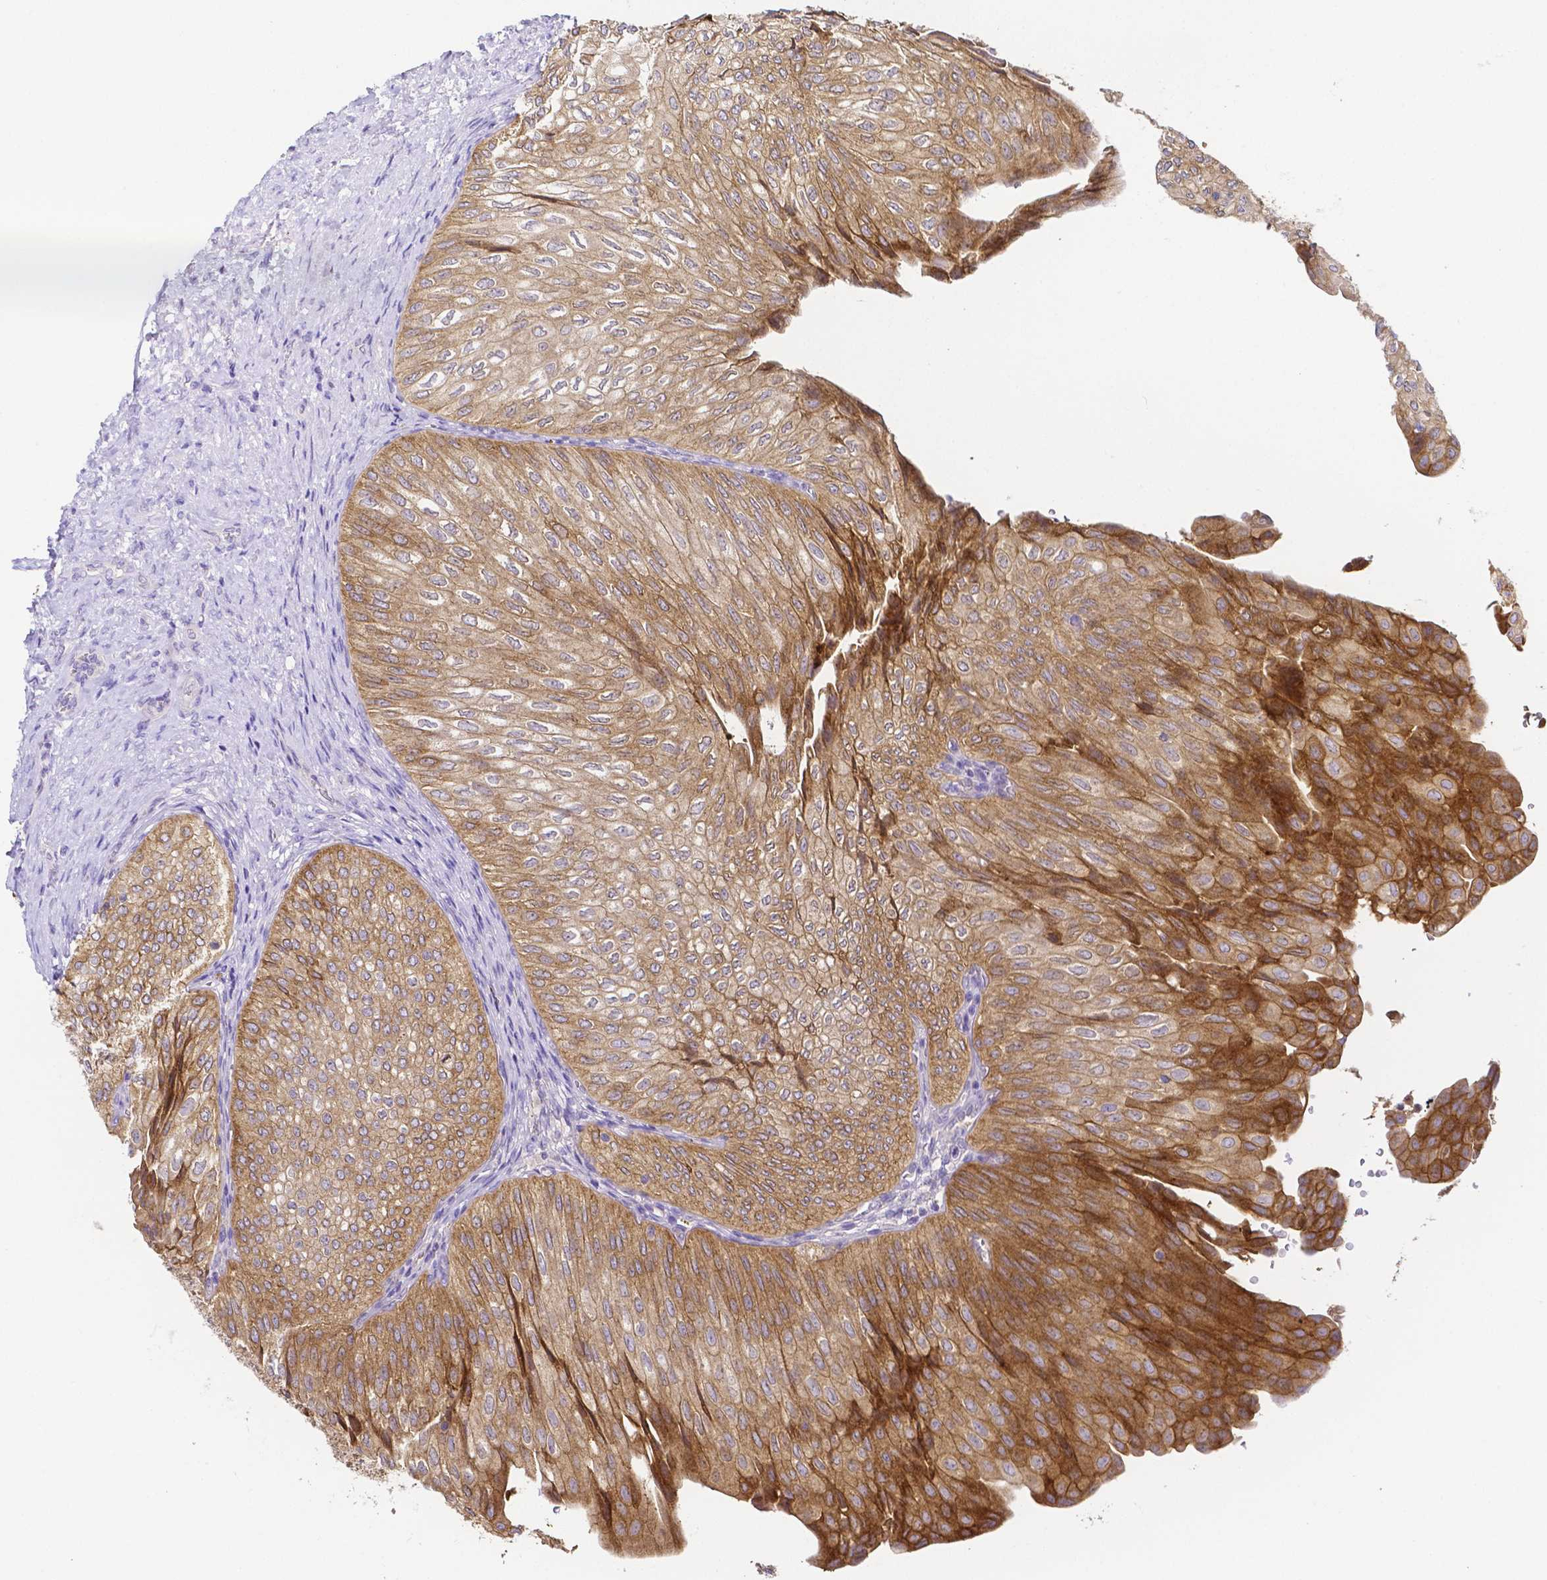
{"staining": {"intensity": "moderate", "quantity": ">75%", "location": "cytoplasmic/membranous"}, "tissue": "urothelial cancer", "cell_type": "Tumor cells", "image_type": "cancer", "snomed": [{"axis": "morphology", "description": "Urothelial carcinoma, NOS"}, {"axis": "topography", "description": "Urinary bladder"}], "caption": "A medium amount of moderate cytoplasmic/membranous staining is seen in approximately >75% of tumor cells in transitional cell carcinoma tissue.", "gene": "PKP3", "patient": {"sex": "male", "age": 62}}